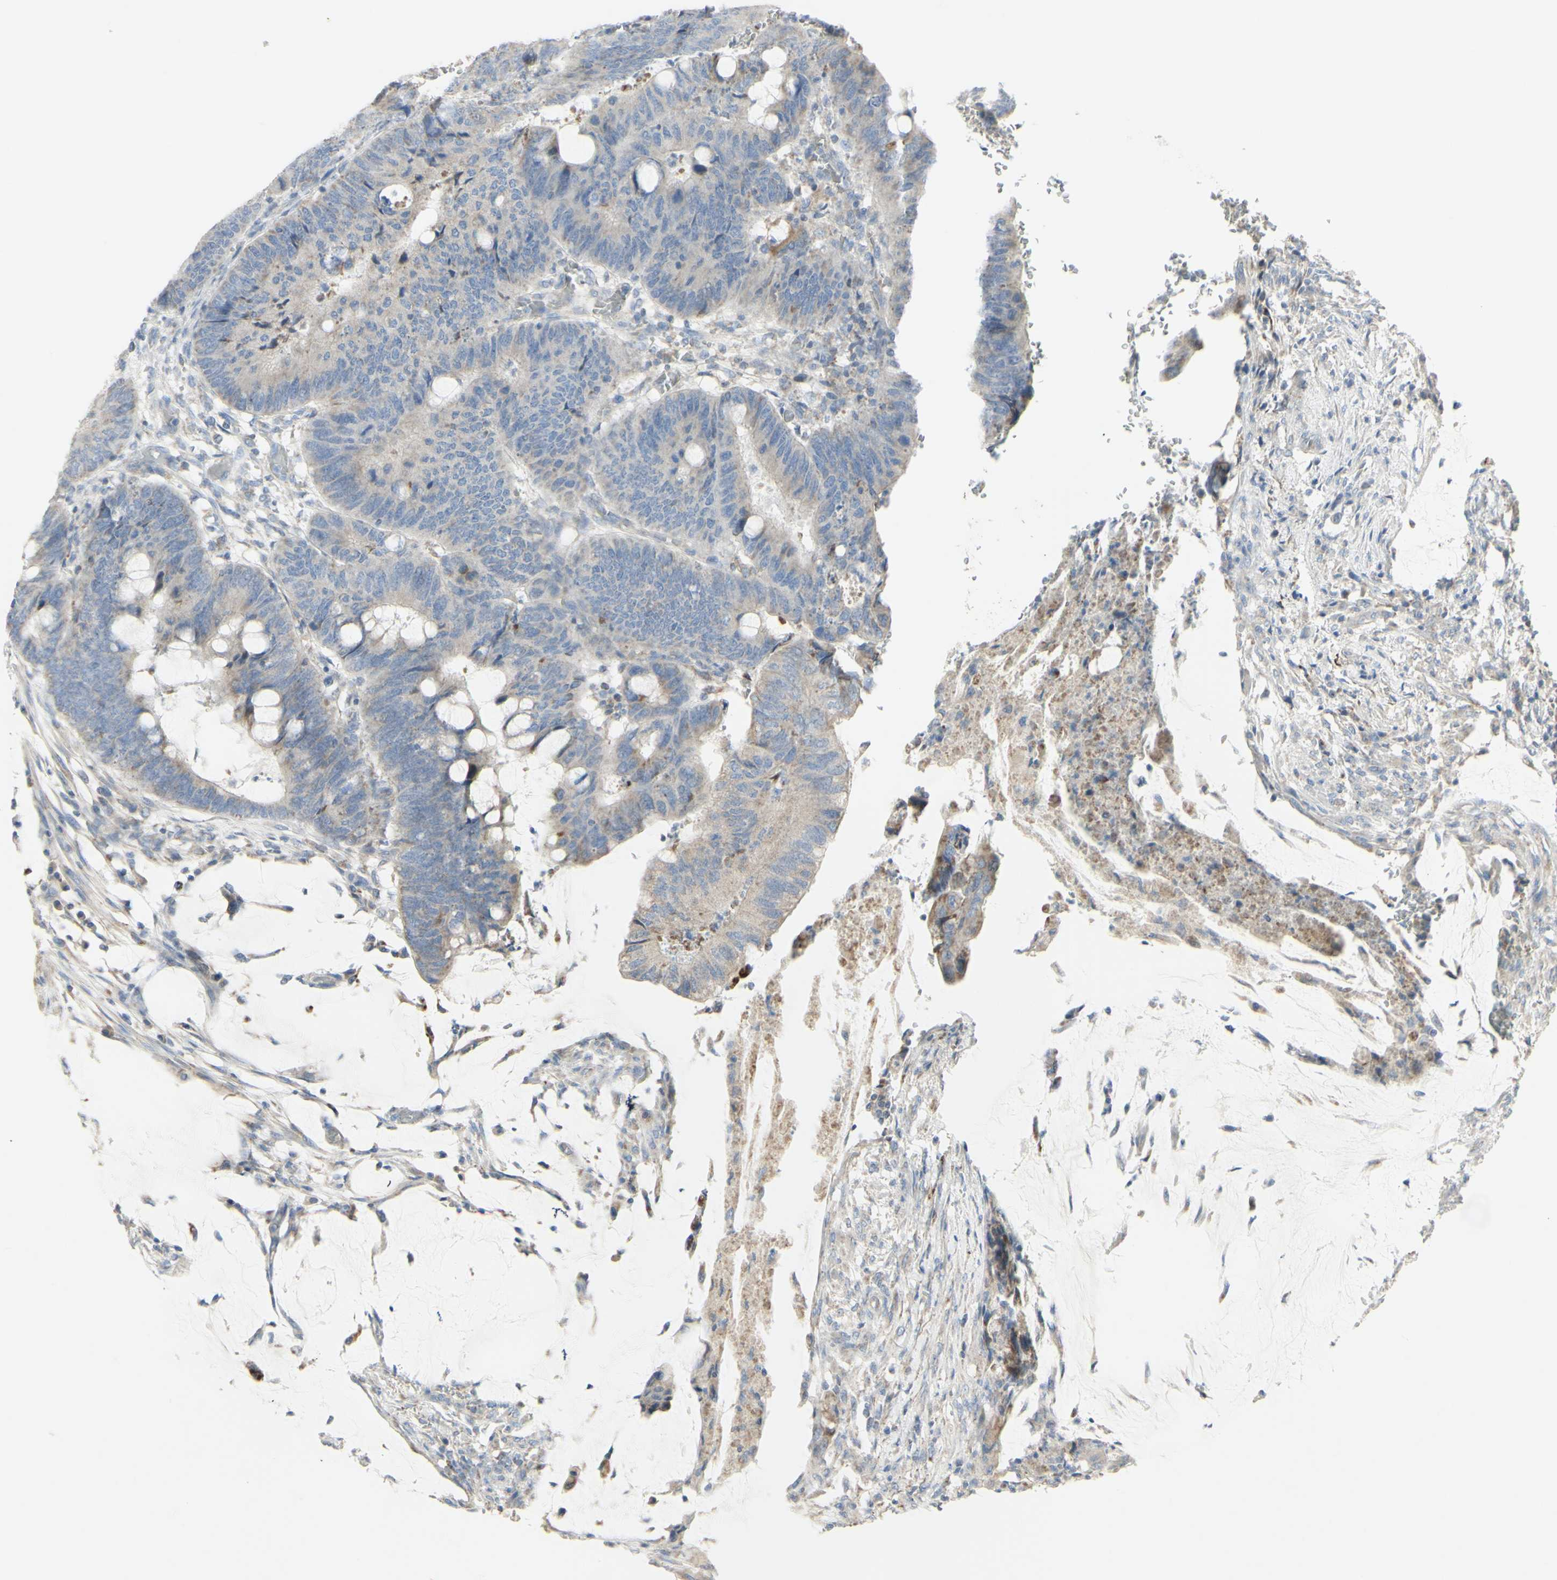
{"staining": {"intensity": "moderate", "quantity": "<25%", "location": "cytoplasmic/membranous"}, "tissue": "colorectal cancer", "cell_type": "Tumor cells", "image_type": "cancer", "snomed": [{"axis": "morphology", "description": "Normal tissue, NOS"}, {"axis": "morphology", "description": "Adenocarcinoma, NOS"}, {"axis": "topography", "description": "Rectum"}, {"axis": "topography", "description": "Peripheral nerve tissue"}], "caption": "An IHC photomicrograph of neoplastic tissue is shown. Protein staining in brown highlights moderate cytoplasmic/membranous positivity in colorectal cancer (adenocarcinoma) within tumor cells.", "gene": "CNTNAP1", "patient": {"sex": "male", "age": 92}}